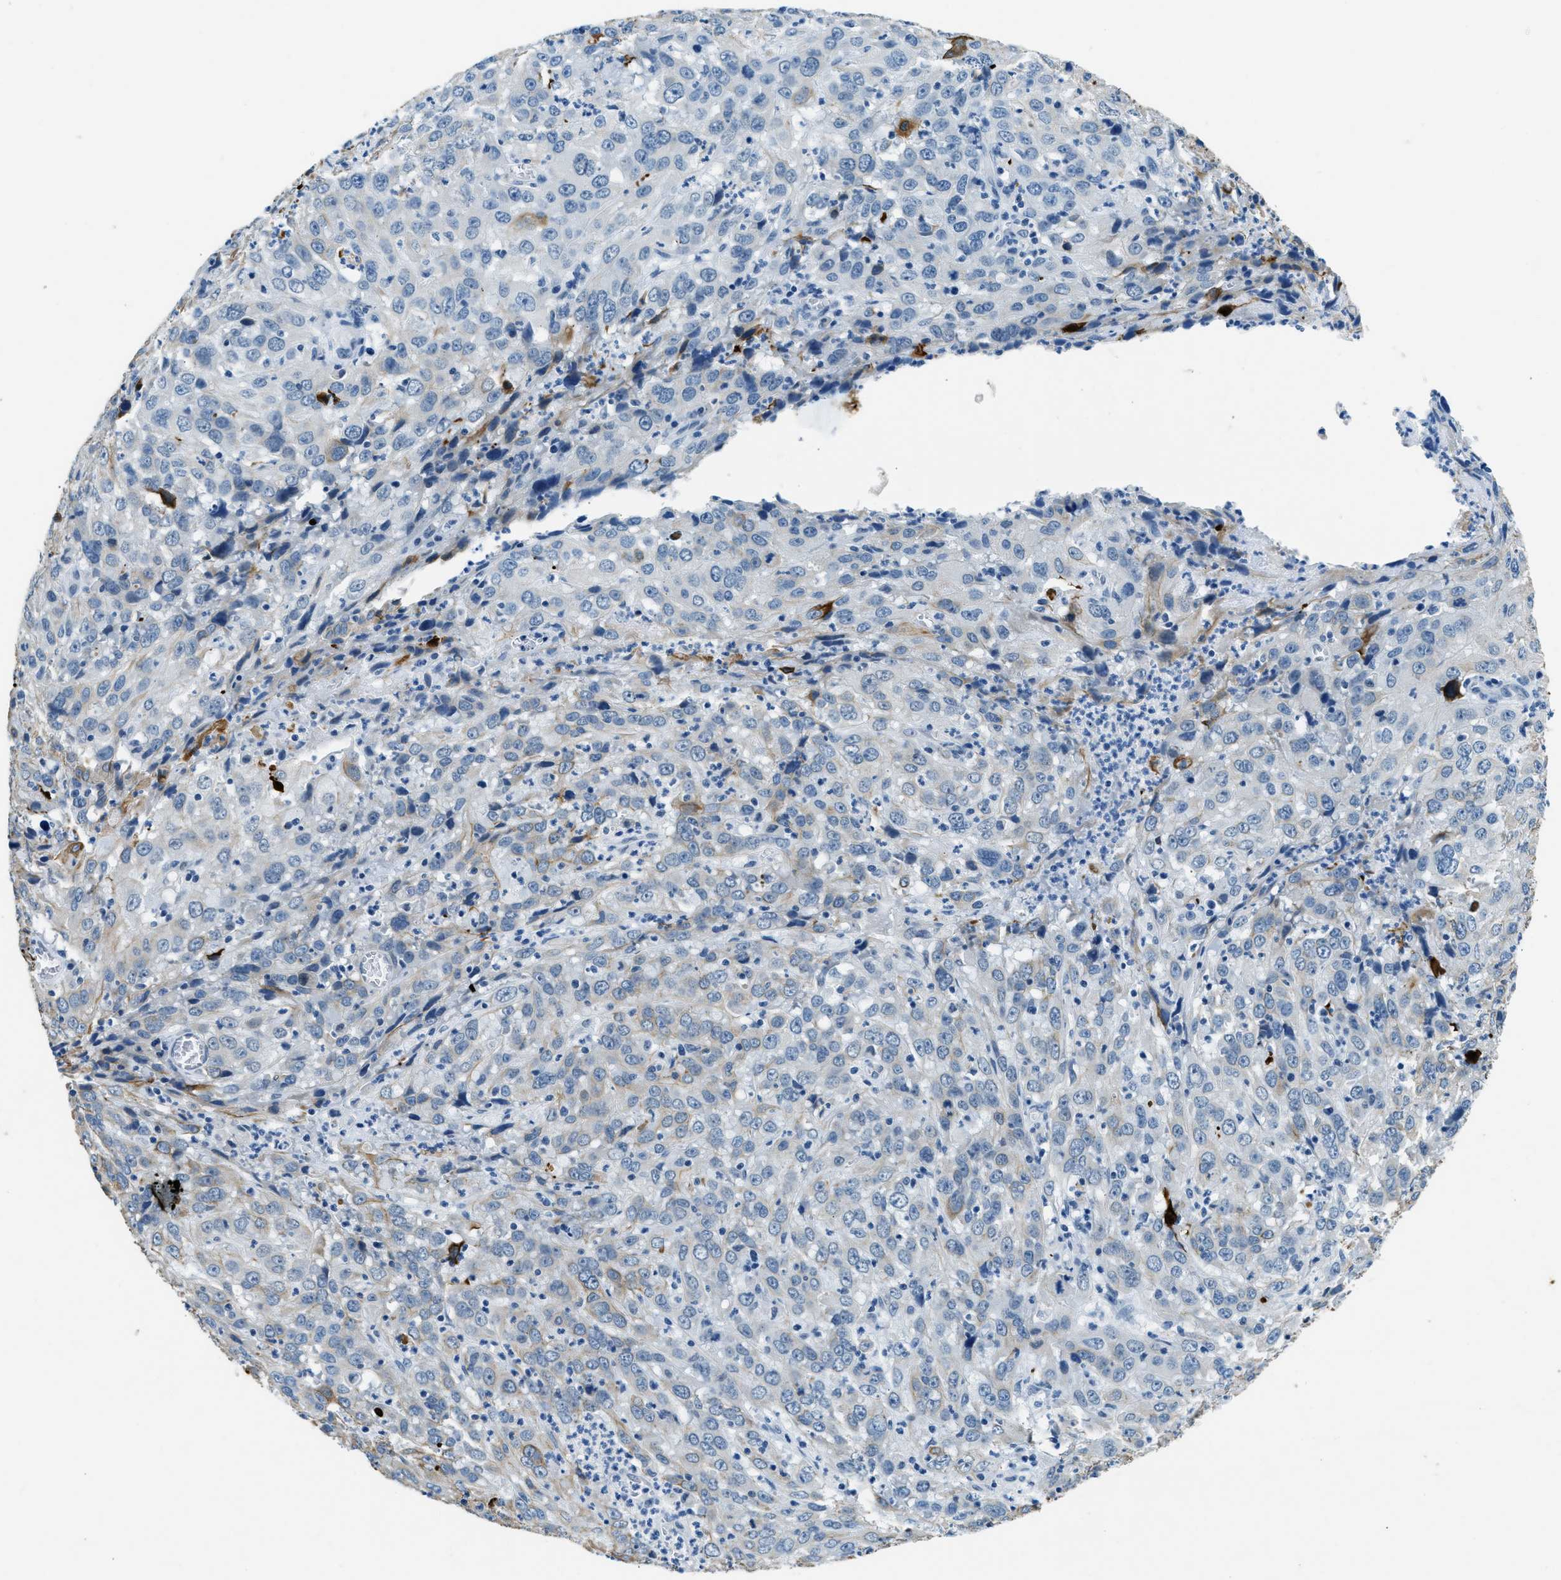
{"staining": {"intensity": "weak", "quantity": "<25%", "location": "cytoplasmic/membranous"}, "tissue": "cervical cancer", "cell_type": "Tumor cells", "image_type": "cancer", "snomed": [{"axis": "morphology", "description": "Squamous cell carcinoma, NOS"}, {"axis": "topography", "description": "Cervix"}], "caption": "IHC image of human cervical cancer stained for a protein (brown), which shows no expression in tumor cells.", "gene": "CFAP20", "patient": {"sex": "female", "age": 32}}